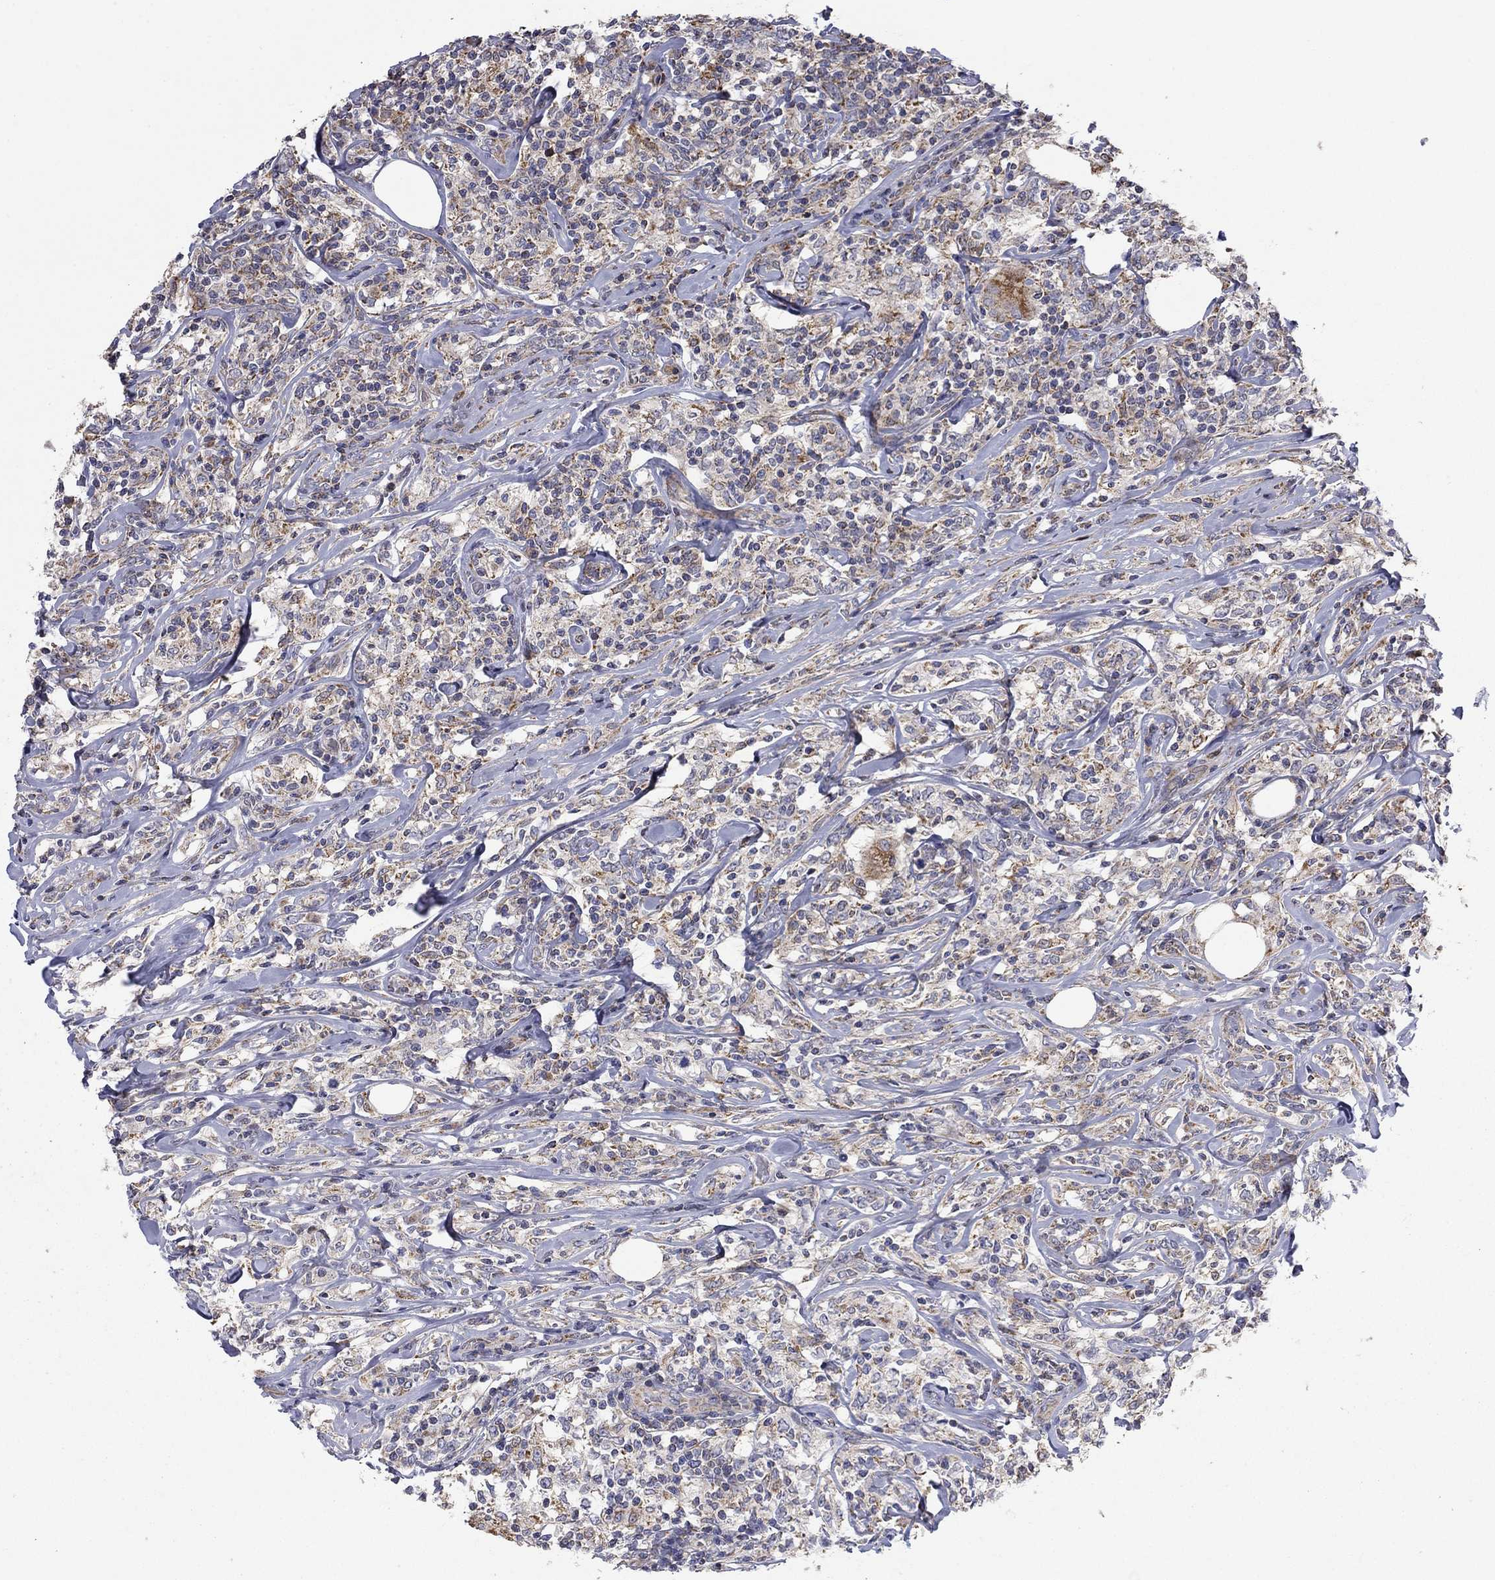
{"staining": {"intensity": "moderate", "quantity": "<25%", "location": "cytoplasmic/membranous"}, "tissue": "lymphoma", "cell_type": "Tumor cells", "image_type": "cancer", "snomed": [{"axis": "morphology", "description": "Malignant lymphoma, non-Hodgkin's type, High grade"}, {"axis": "topography", "description": "Lymph node"}], "caption": "Immunohistochemistry (IHC) (DAB (3,3'-diaminobenzidine)) staining of high-grade malignant lymphoma, non-Hodgkin's type exhibits moderate cytoplasmic/membranous protein expression in about <25% of tumor cells.", "gene": "MMAA", "patient": {"sex": "female", "age": 84}}